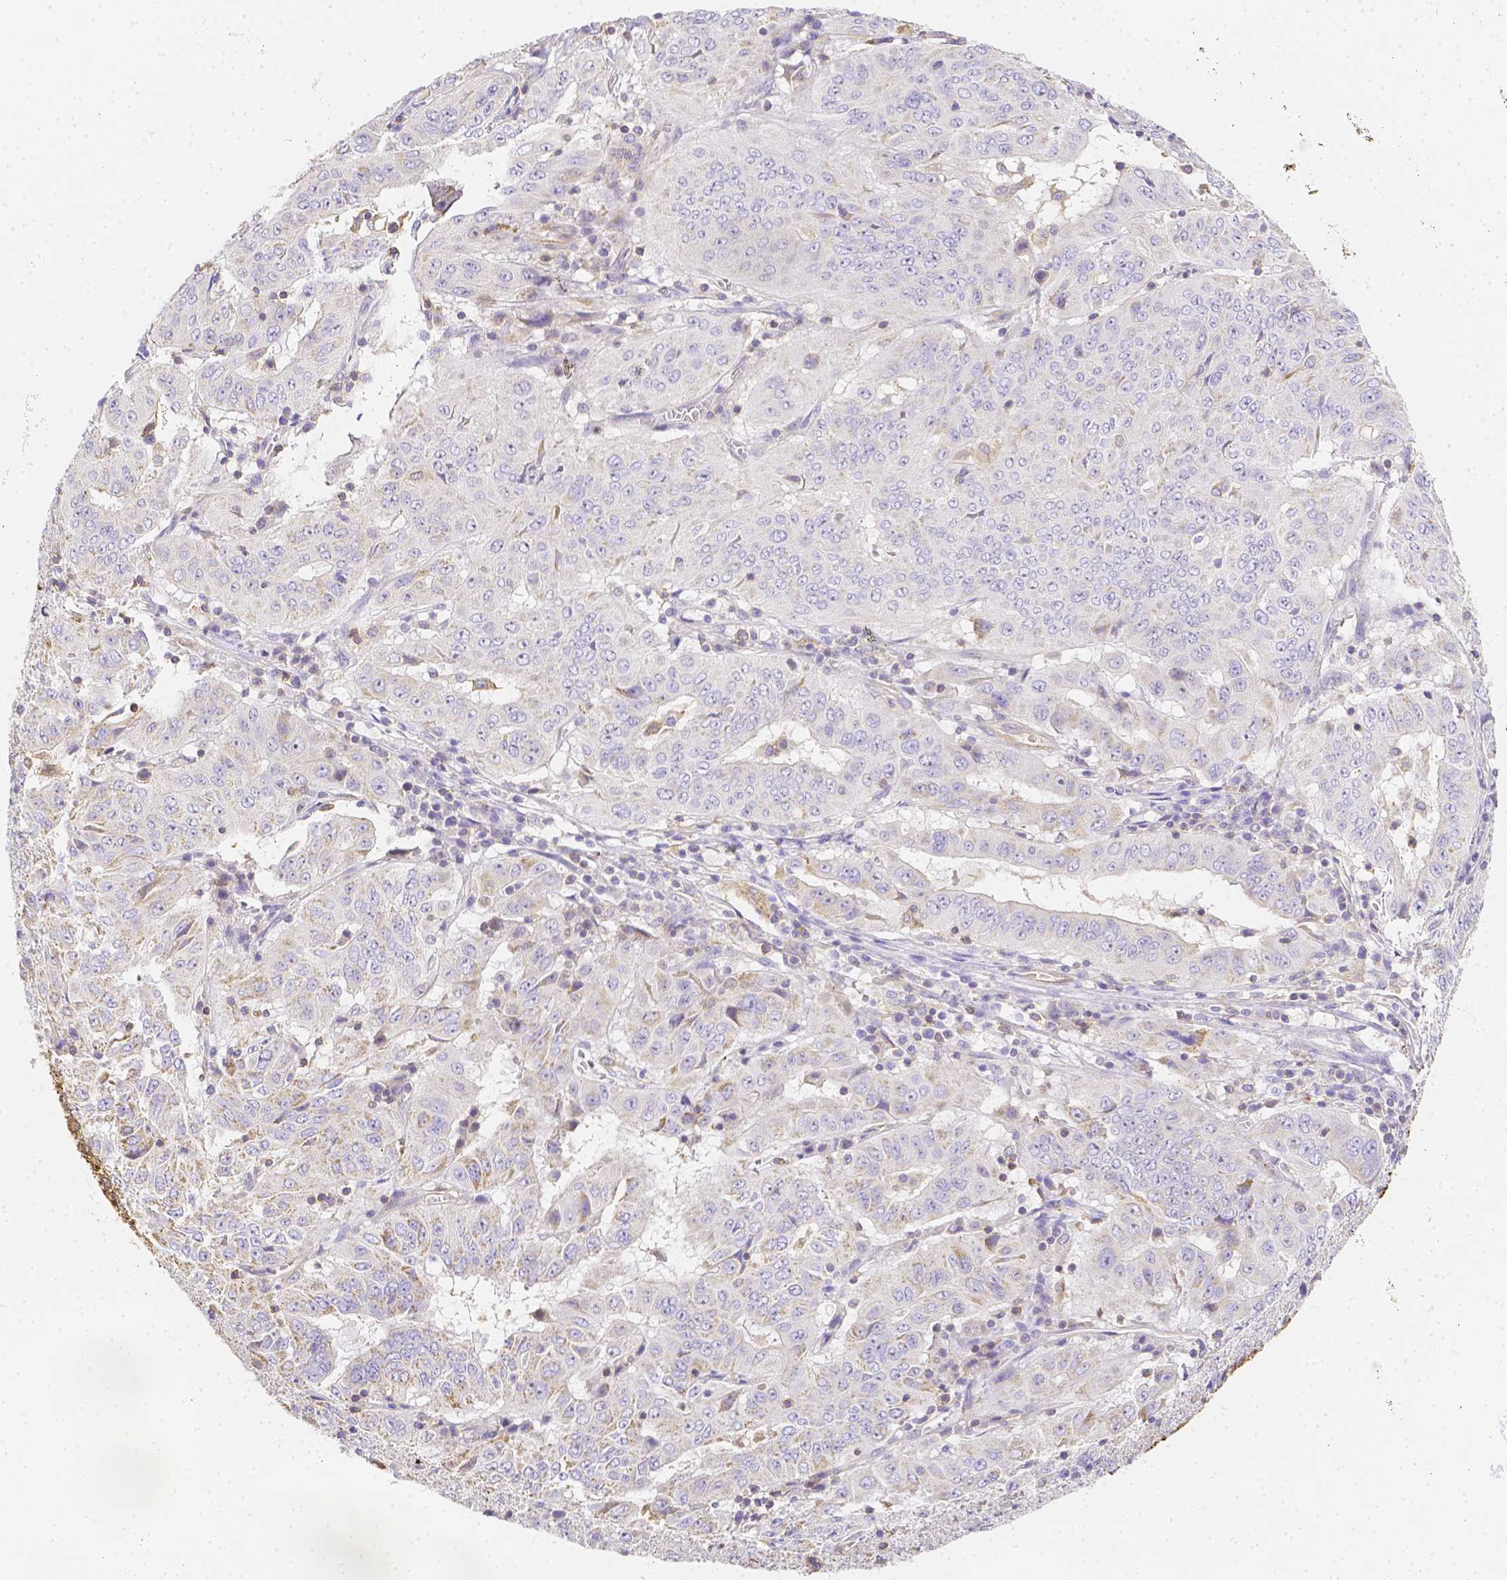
{"staining": {"intensity": "negative", "quantity": "none", "location": "none"}, "tissue": "pancreatic cancer", "cell_type": "Tumor cells", "image_type": "cancer", "snomed": [{"axis": "morphology", "description": "Adenocarcinoma, NOS"}, {"axis": "topography", "description": "Pancreas"}], "caption": "High magnification brightfield microscopy of pancreatic cancer (adenocarcinoma) stained with DAB (brown) and counterstained with hematoxylin (blue): tumor cells show no significant expression.", "gene": "ASAH2", "patient": {"sex": "male", "age": 63}}